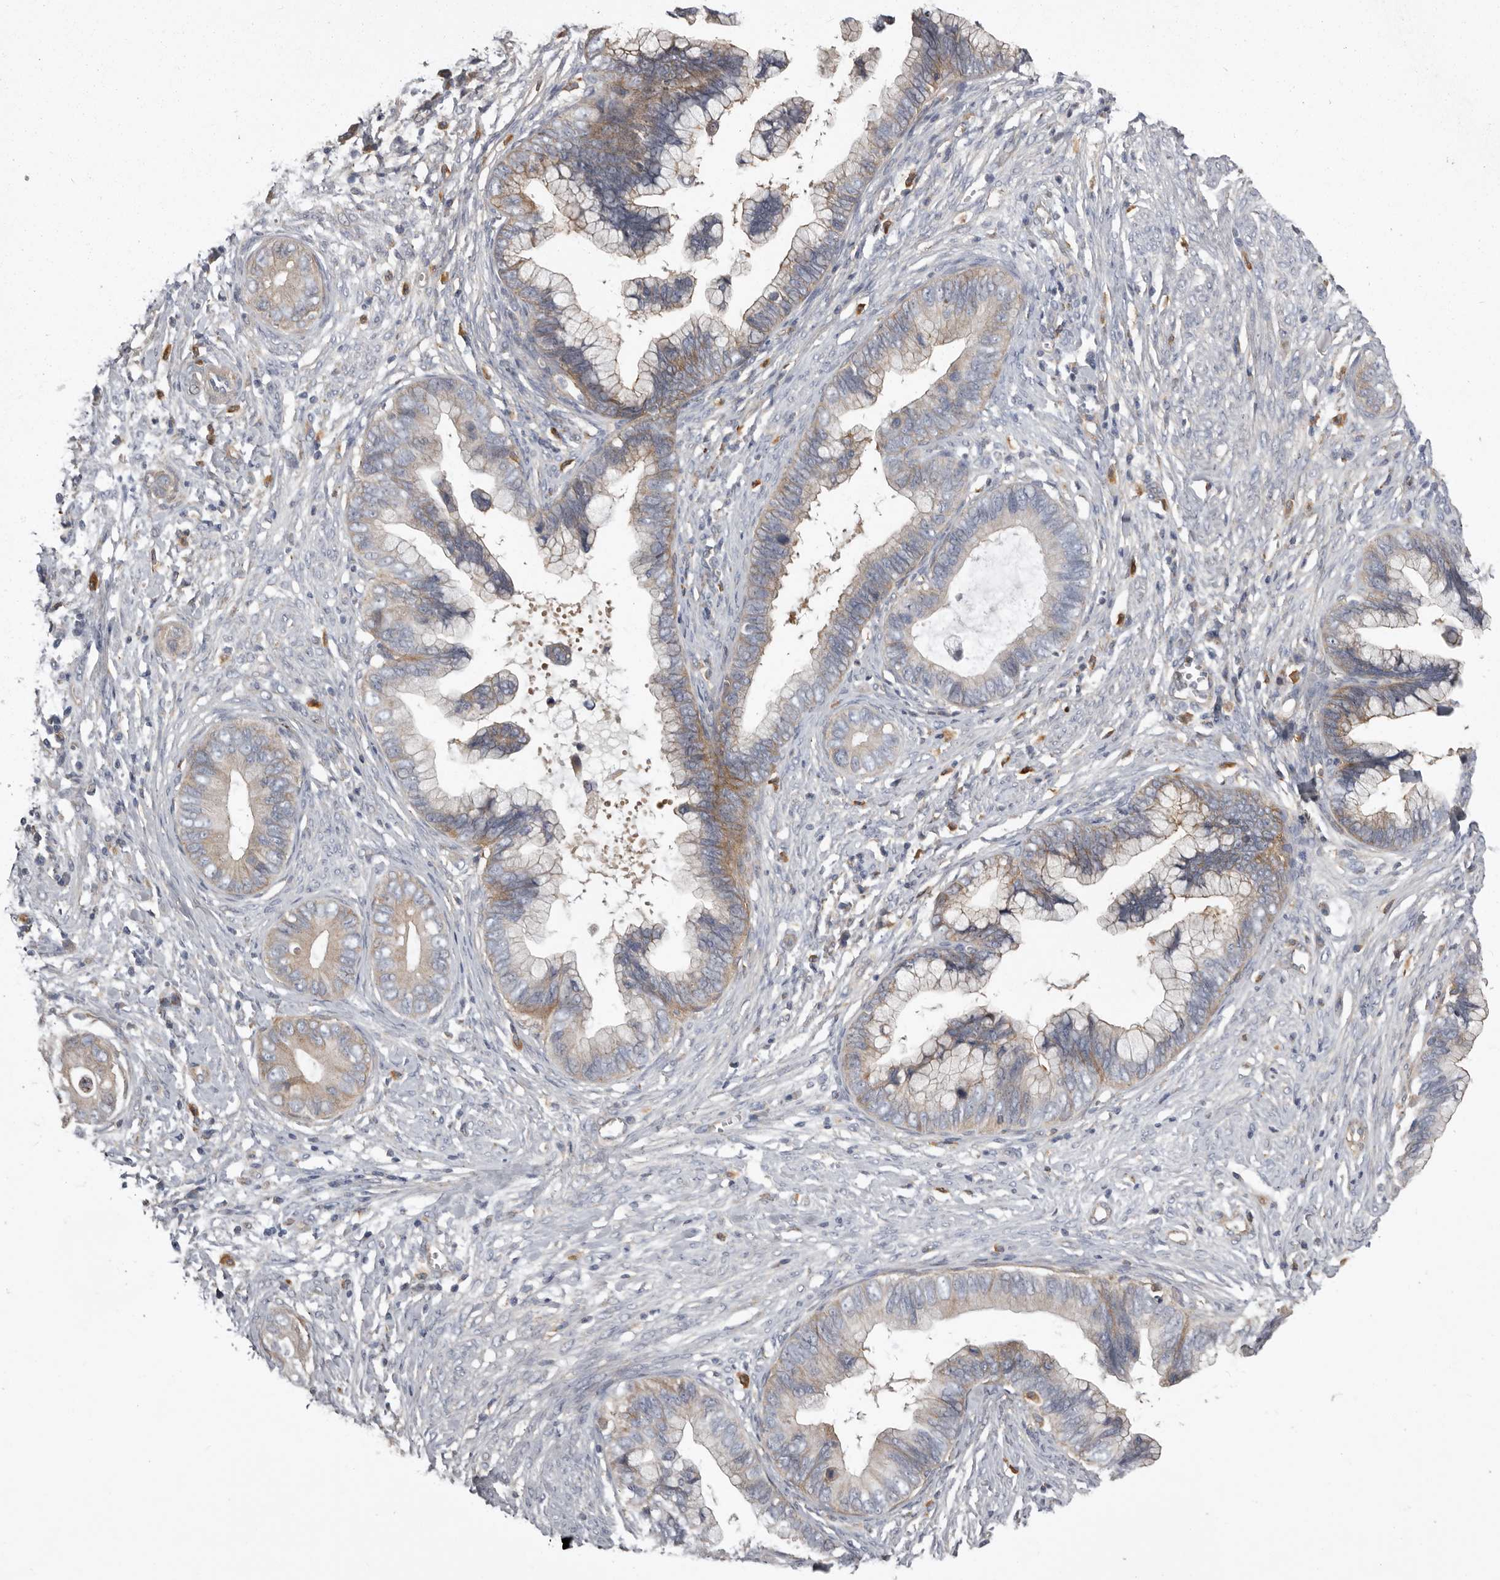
{"staining": {"intensity": "moderate", "quantity": "<25%", "location": "cytoplasmic/membranous"}, "tissue": "cervical cancer", "cell_type": "Tumor cells", "image_type": "cancer", "snomed": [{"axis": "morphology", "description": "Adenocarcinoma, NOS"}, {"axis": "topography", "description": "Cervix"}], "caption": "Immunohistochemical staining of human adenocarcinoma (cervical) demonstrates moderate cytoplasmic/membranous protein staining in about <25% of tumor cells.", "gene": "ENAH", "patient": {"sex": "female", "age": 44}}